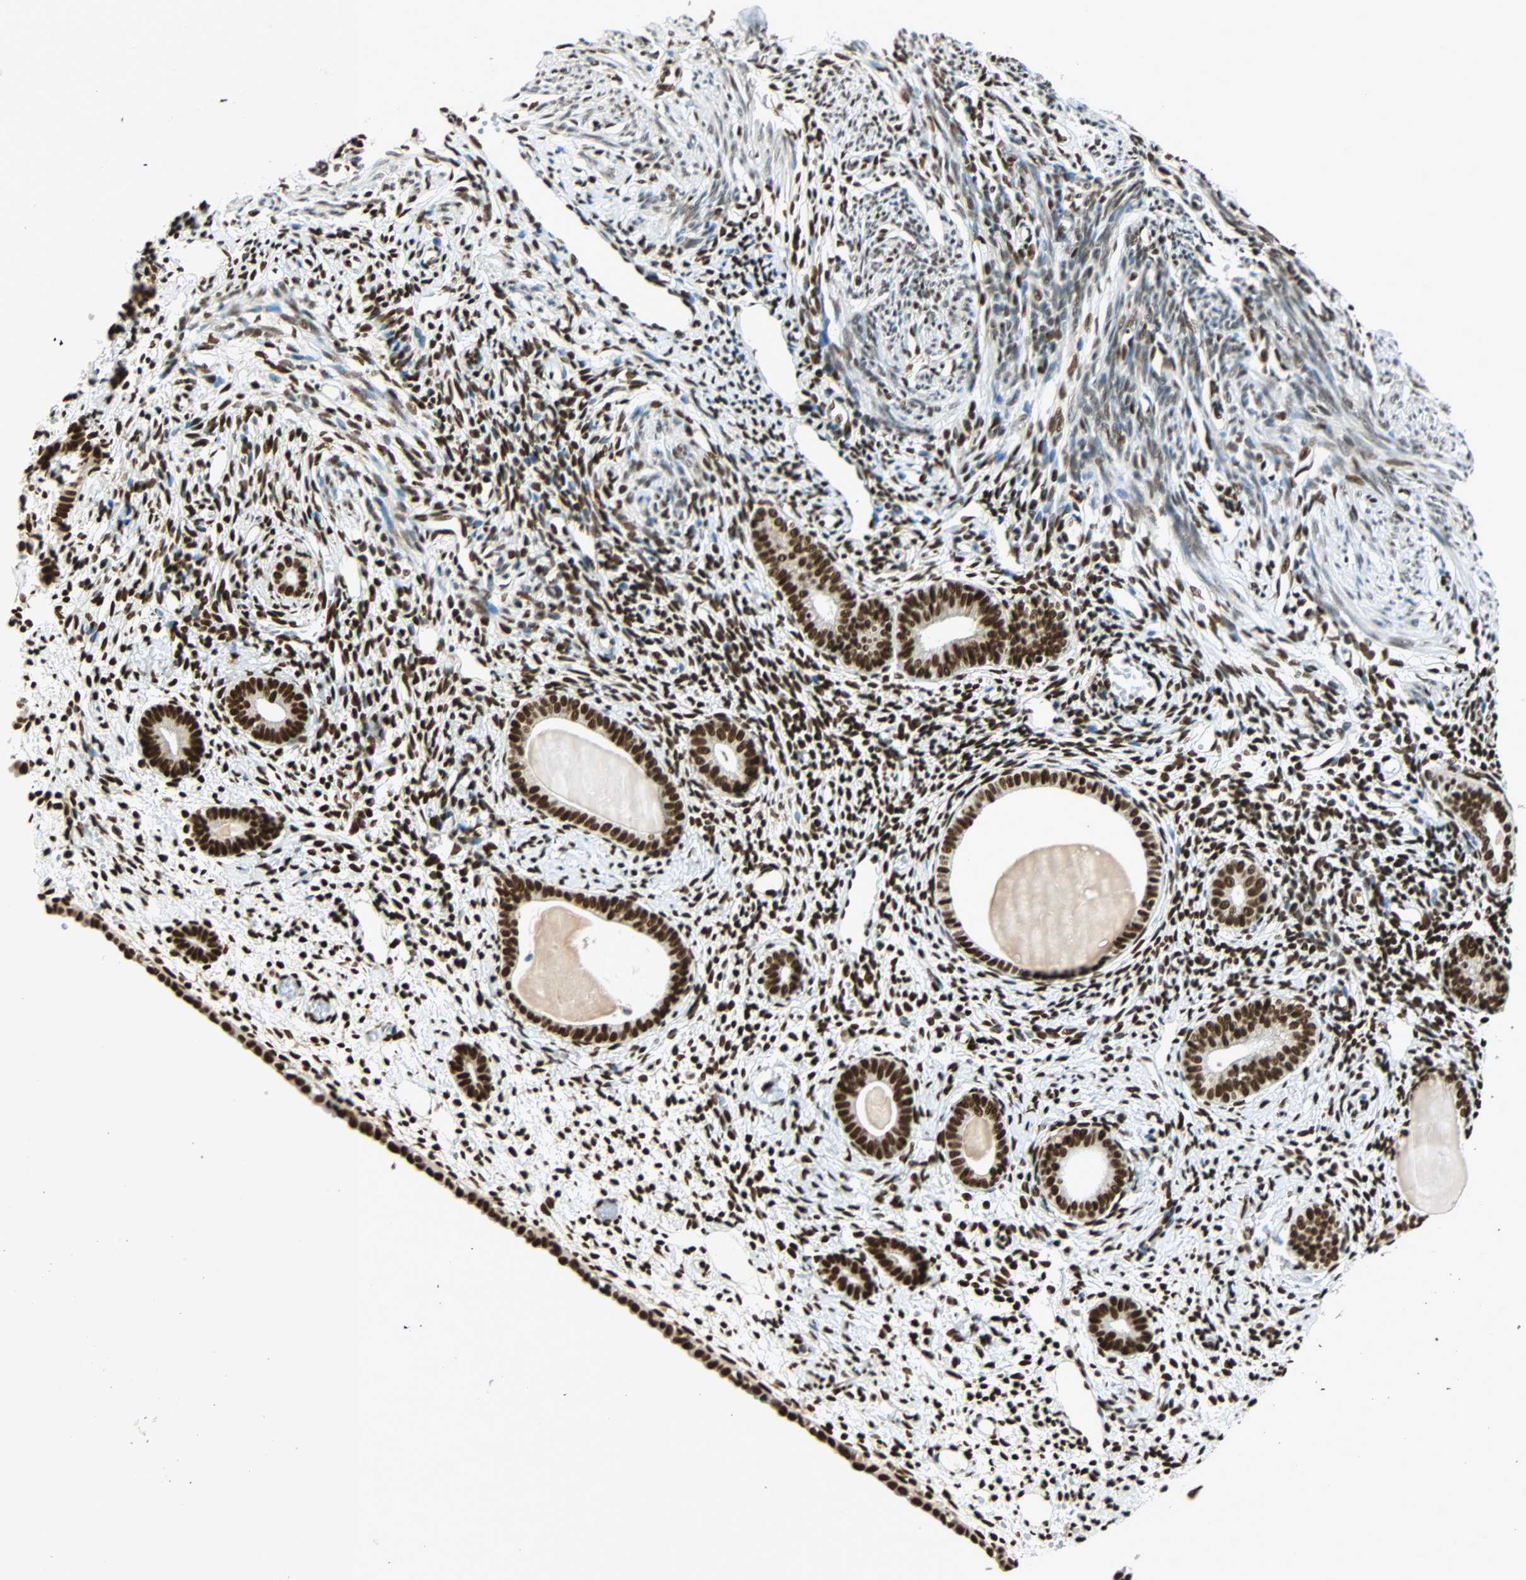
{"staining": {"intensity": "strong", "quantity": ">75%", "location": "nuclear"}, "tissue": "endometrium", "cell_type": "Cells in endometrial stroma", "image_type": "normal", "snomed": [{"axis": "morphology", "description": "Normal tissue, NOS"}, {"axis": "topography", "description": "Endometrium"}], "caption": "Approximately >75% of cells in endometrial stroma in benign endometrium exhibit strong nuclear protein positivity as visualized by brown immunohistochemical staining.", "gene": "CDK12", "patient": {"sex": "female", "age": 71}}